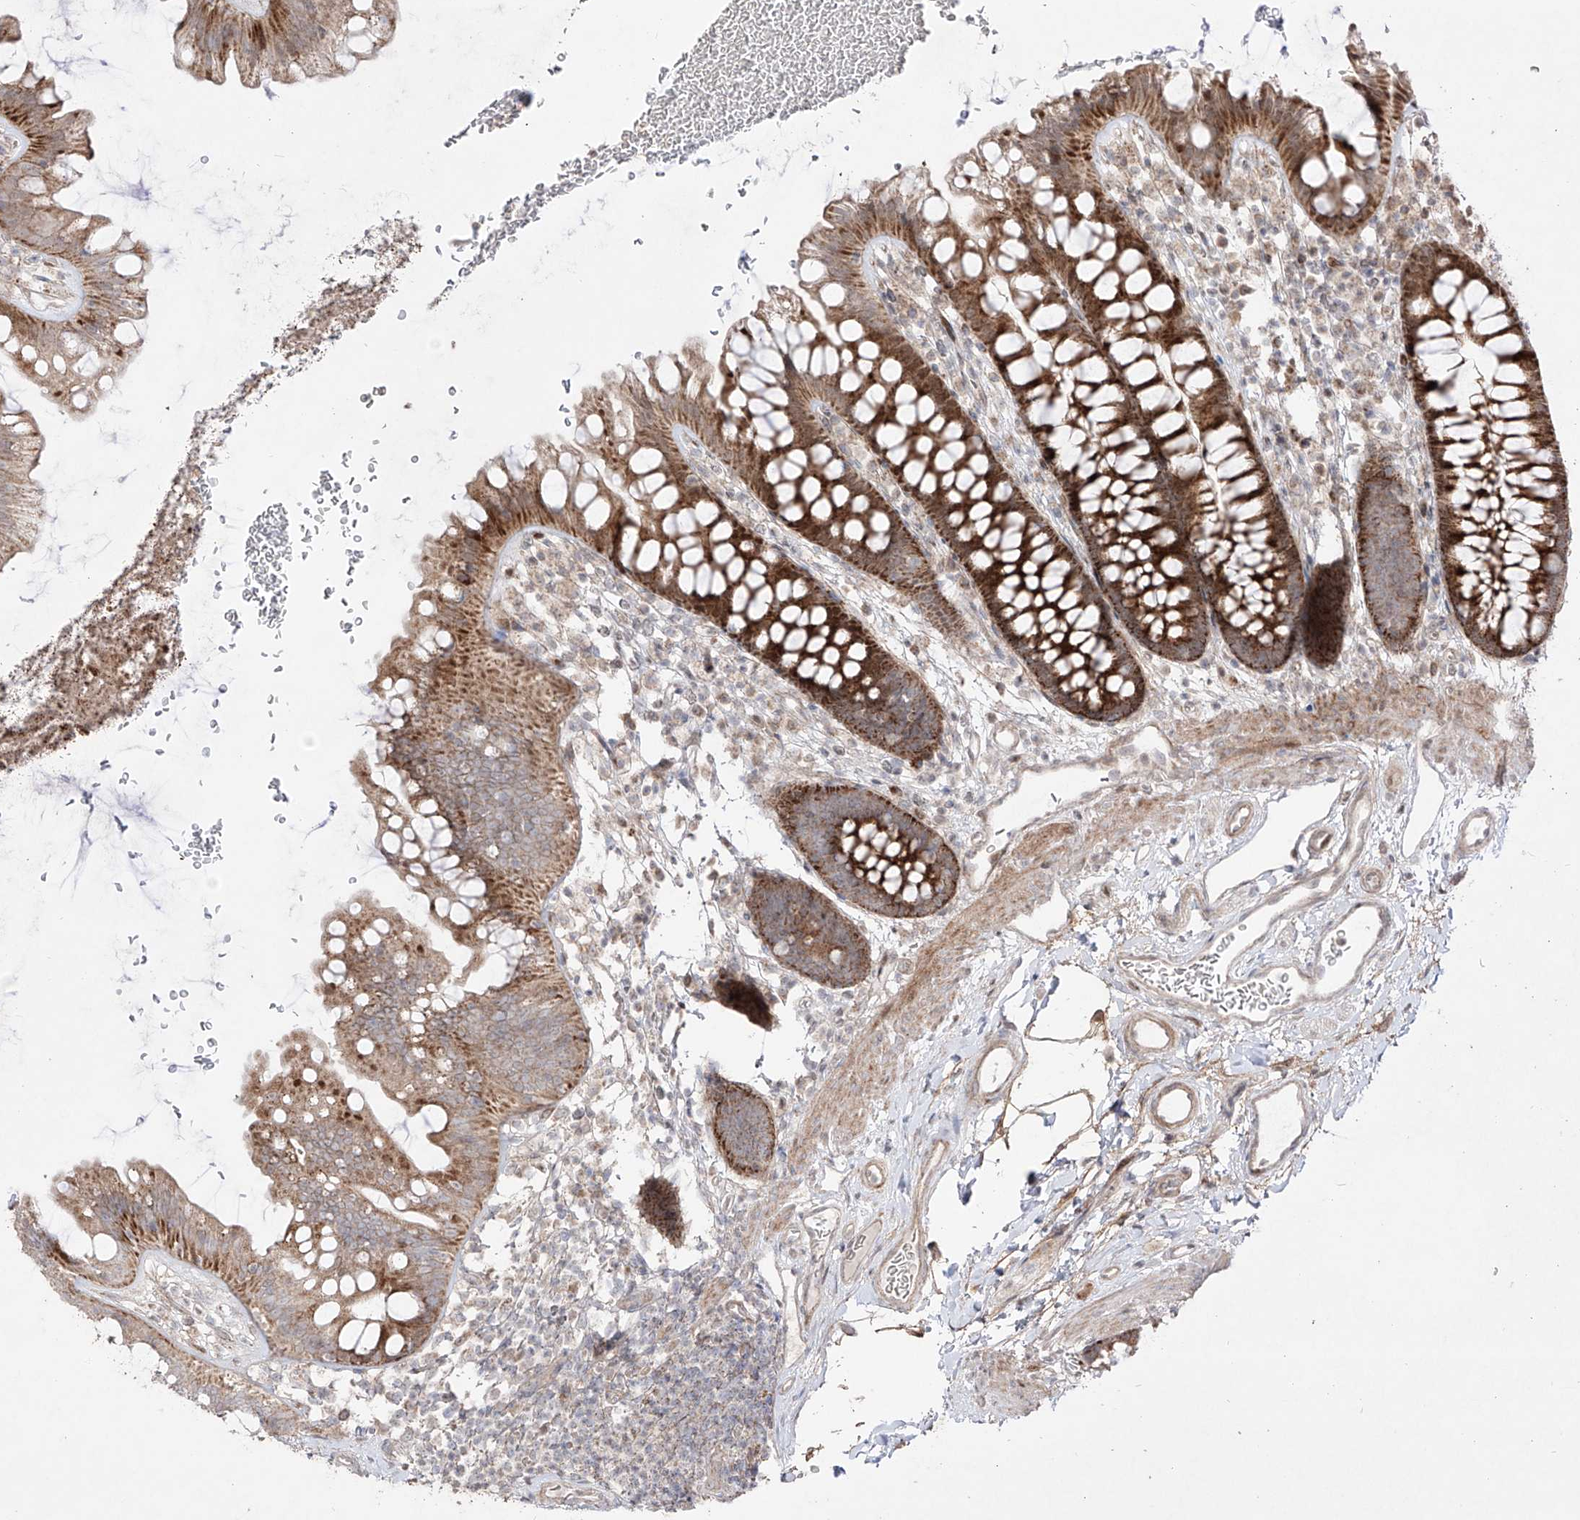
{"staining": {"intensity": "moderate", "quantity": ">75%", "location": "cytoplasmic/membranous"}, "tissue": "colon", "cell_type": "Endothelial cells", "image_type": "normal", "snomed": [{"axis": "morphology", "description": "Normal tissue, NOS"}, {"axis": "topography", "description": "Colon"}], "caption": "Immunohistochemical staining of benign colon displays moderate cytoplasmic/membranous protein expression in approximately >75% of endothelial cells.", "gene": "YKT6", "patient": {"sex": "female", "age": 62}}